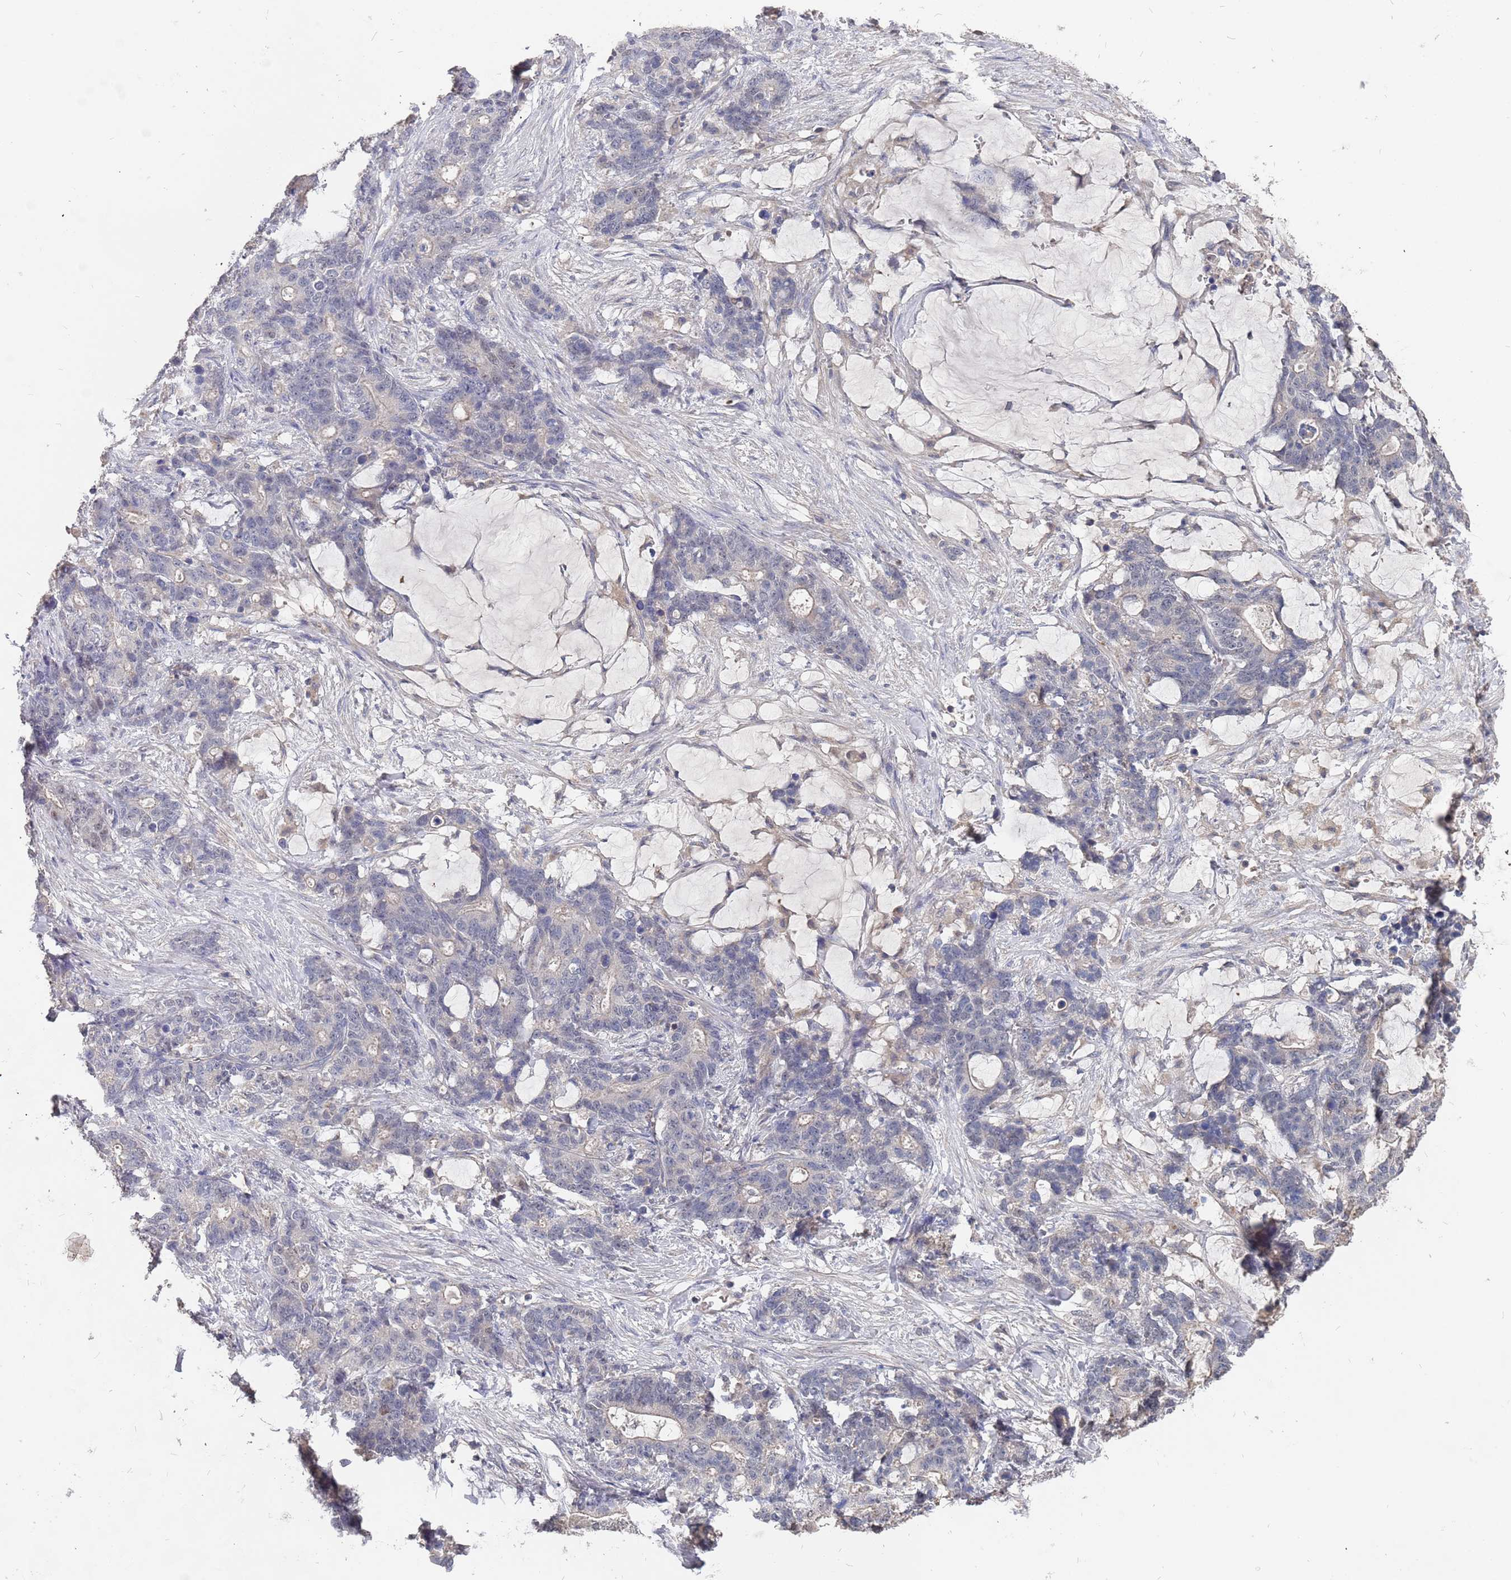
{"staining": {"intensity": "negative", "quantity": "none", "location": "none"}, "tissue": "stomach cancer", "cell_type": "Tumor cells", "image_type": "cancer", "snomed": [{"axis": "morphology", "description": "Normal tissue, NOS"}, {"axis": "morphology", "description": "Adenocarcinoma, NOS"}, {"axis": "topography", "description": "Stomach"}], "caption": "IHC of stomach cancer displays no expression in tumor cells.", "gene": "TCEANC2", "patient": {"sex": "female", "age": 64}}